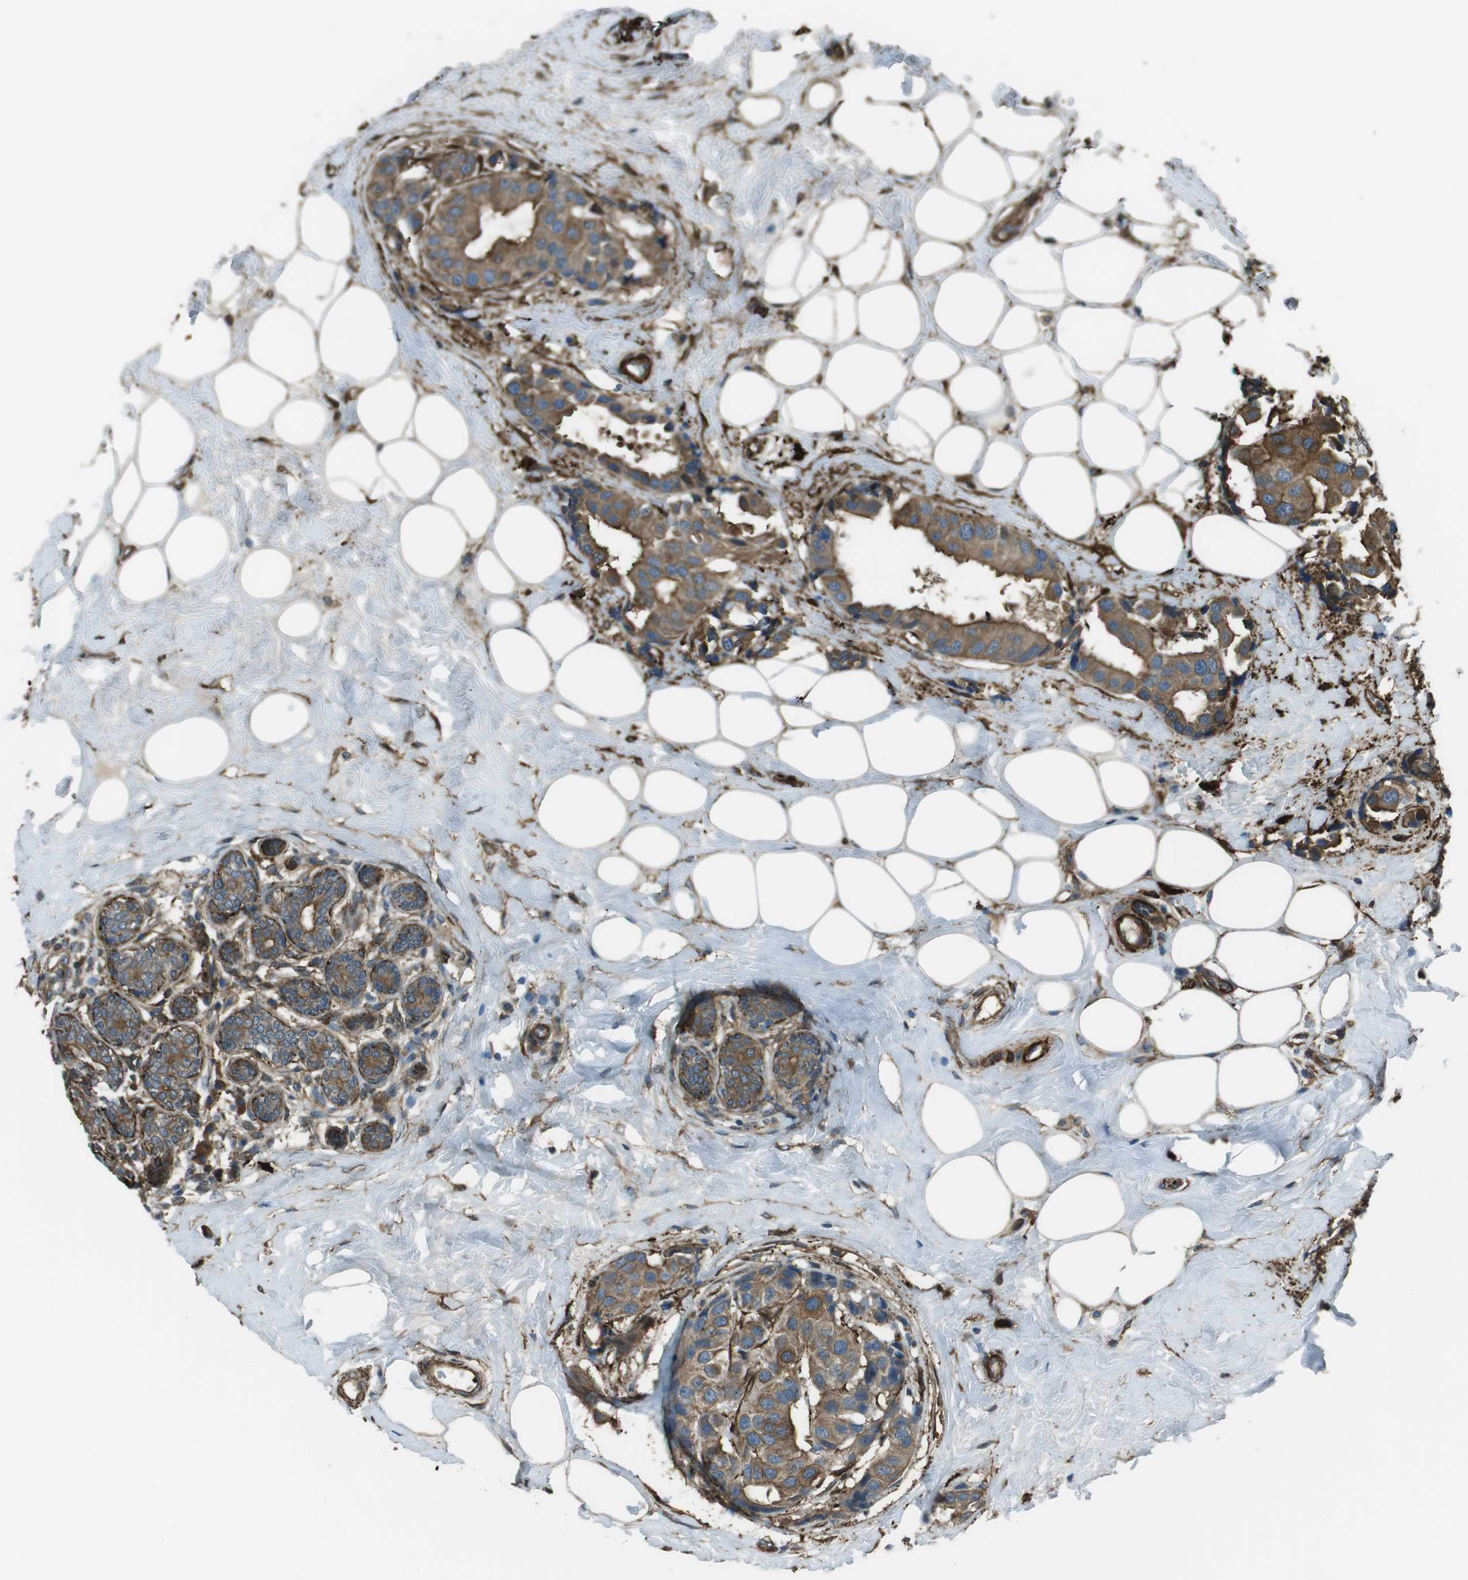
{"staining": {"intensity": "moderate", "quantity": ">75%", "location": "cytoplasmic/membranous"}, "tissue": "breast cancer", "cell_type": "Tumor cells", "image_type": "cancer", "snomed": [{"axis": "morphology", "description": "Normal tissue, NOS"}, {"axis": "morphology", "description": "Duct carcinoma"}, {"axis": "topography", "description": "Breast"}], "caption": "Moderate cytoplasmic/membranous expression for a protein is seen in about >75% of tumor cells of breast cancer using immunohistochemistry.", "gene": "SFT2D1", "patient": {"sex": "female", "age": 39}}